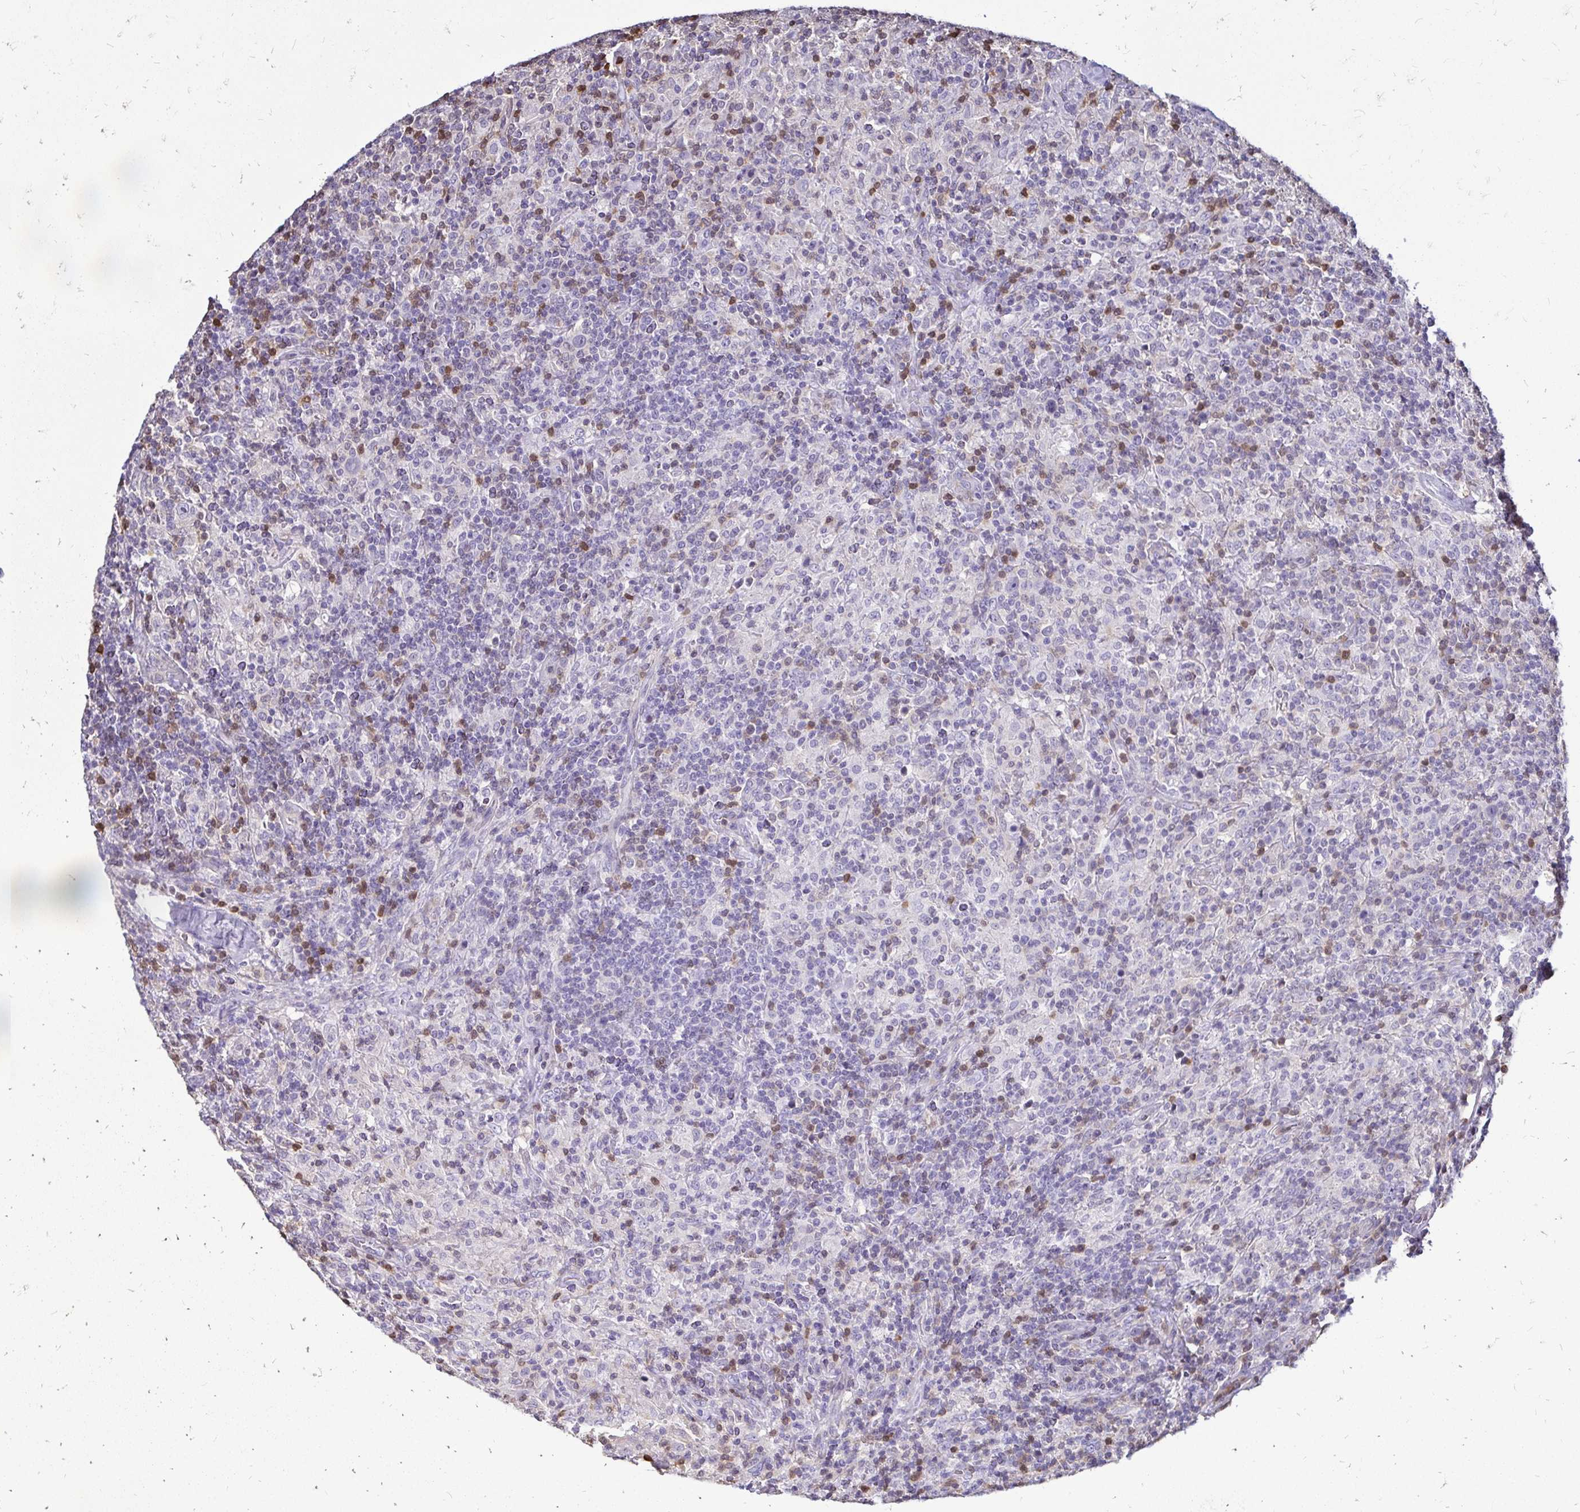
{"staining": {"intensity": "negative", "quantity": "none", "location": "none"}, "tissue": "lymphoma", "cell_type": "Tumor cells", "image_type": "cancer", "snomed": [{"axis": "morphology", "description": "Hodgkin's disease, NOS"}, {"axis": "topography", "description": "Lymph node"}], "caption": "Tumor cells are negative for brown protein staining in lymphoma. (Brightfield microscopy of DAB (3,3'-diaminobenzidine) immunohistochemistry at high magnification).", "gene": "ZFP1", "patient": {"sex": "male", "age": 70}}